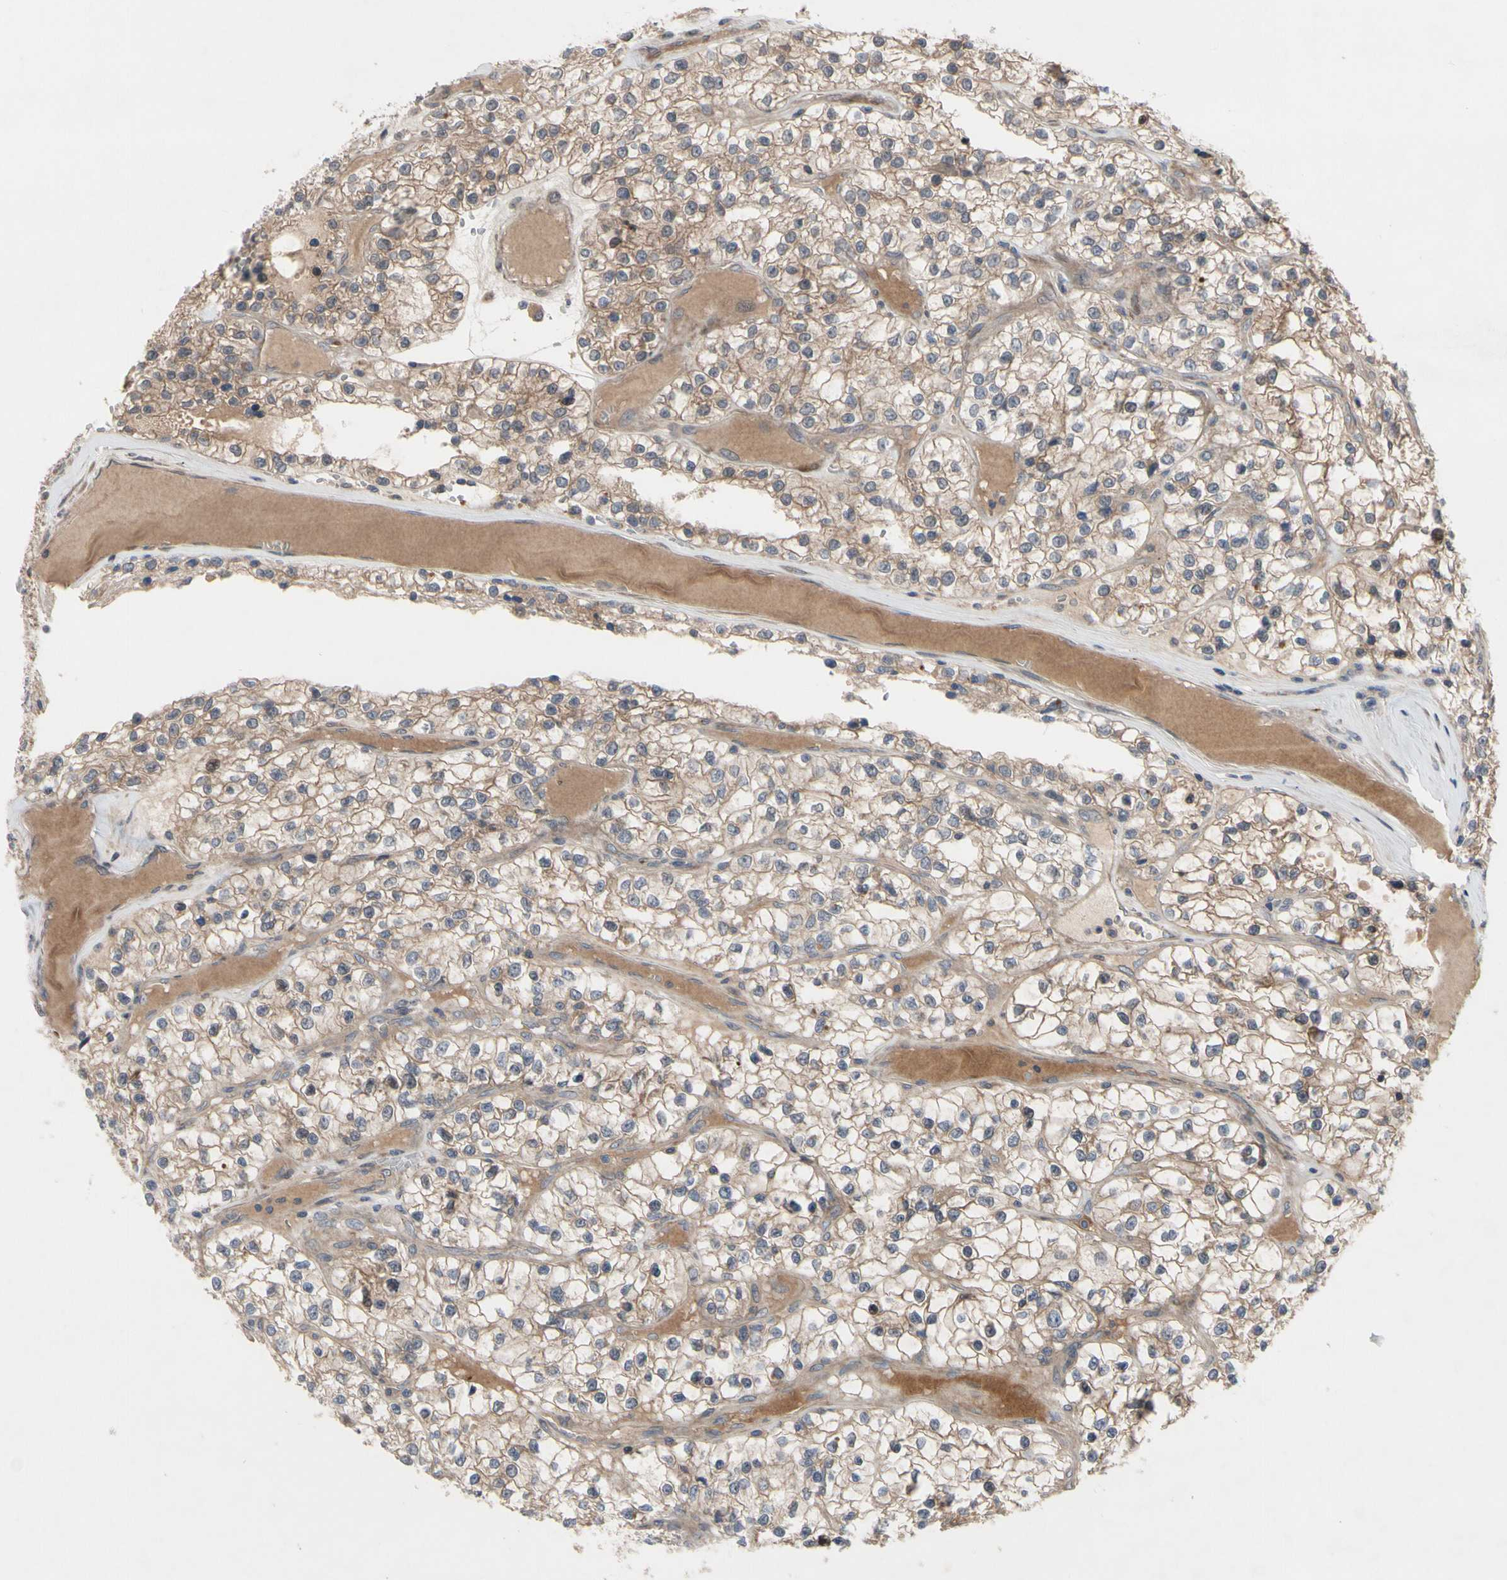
{"staining": {"intensity": "moderate", "quantity": ">75%", "location": "cytoplasmic/membranous"}, "tissue": "renal cancer", "cell_type": "Tumor cells", "image_type": "cancer", "snomed": [{"axis": "morphology", "description": "Adenocarcinoma, NOS"}, {"axis": "topography", "description": "Kidney"}], "caption": "Brown immunohistochemical staining in human renal cancer (adenocarcinoma) shows moderate cytoplasmic/membranous expression in about >75% of tumor cells.", "gene": "OAZ1", "patient": {"sex": "female", "age": 57}}